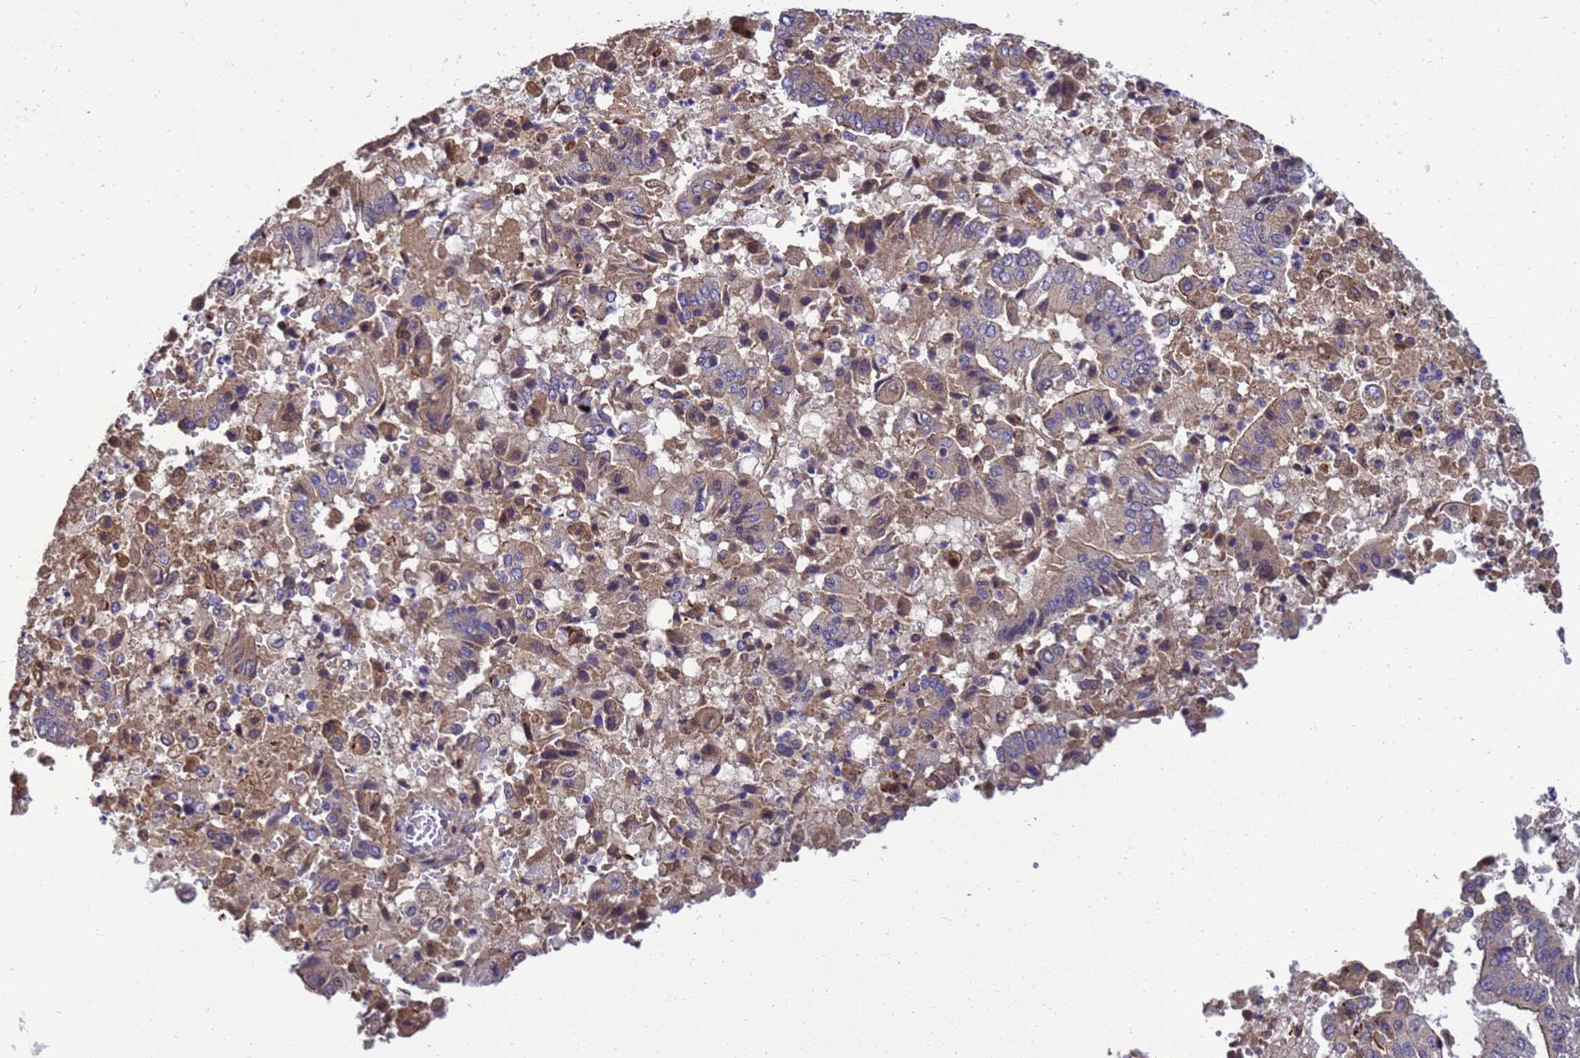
{"staining": {"intensity": "weak", "quantity": "25%-75%", "location": "cytoplasmic/membranous"}, "tissue": "pancreatic cancer", "cell_type": "Tumor cells", "image_type": "cancer", "snomed": [{"axis": "morphology", "description": "Adenocarcinoma, NOS"}, {"axis": "topography", "description": "Pancreas"}], "caption": "The image displays staining of adenocarcinoma (pancreatic), revealing weak cytoplasmic/membranous protein staining (brown color) within tumor cells. (DAB IHC, brown staining for protein, blue staining for nuclei).", "gene": "TMEM74B", "patient": {"sex": "female", "age": 77}}